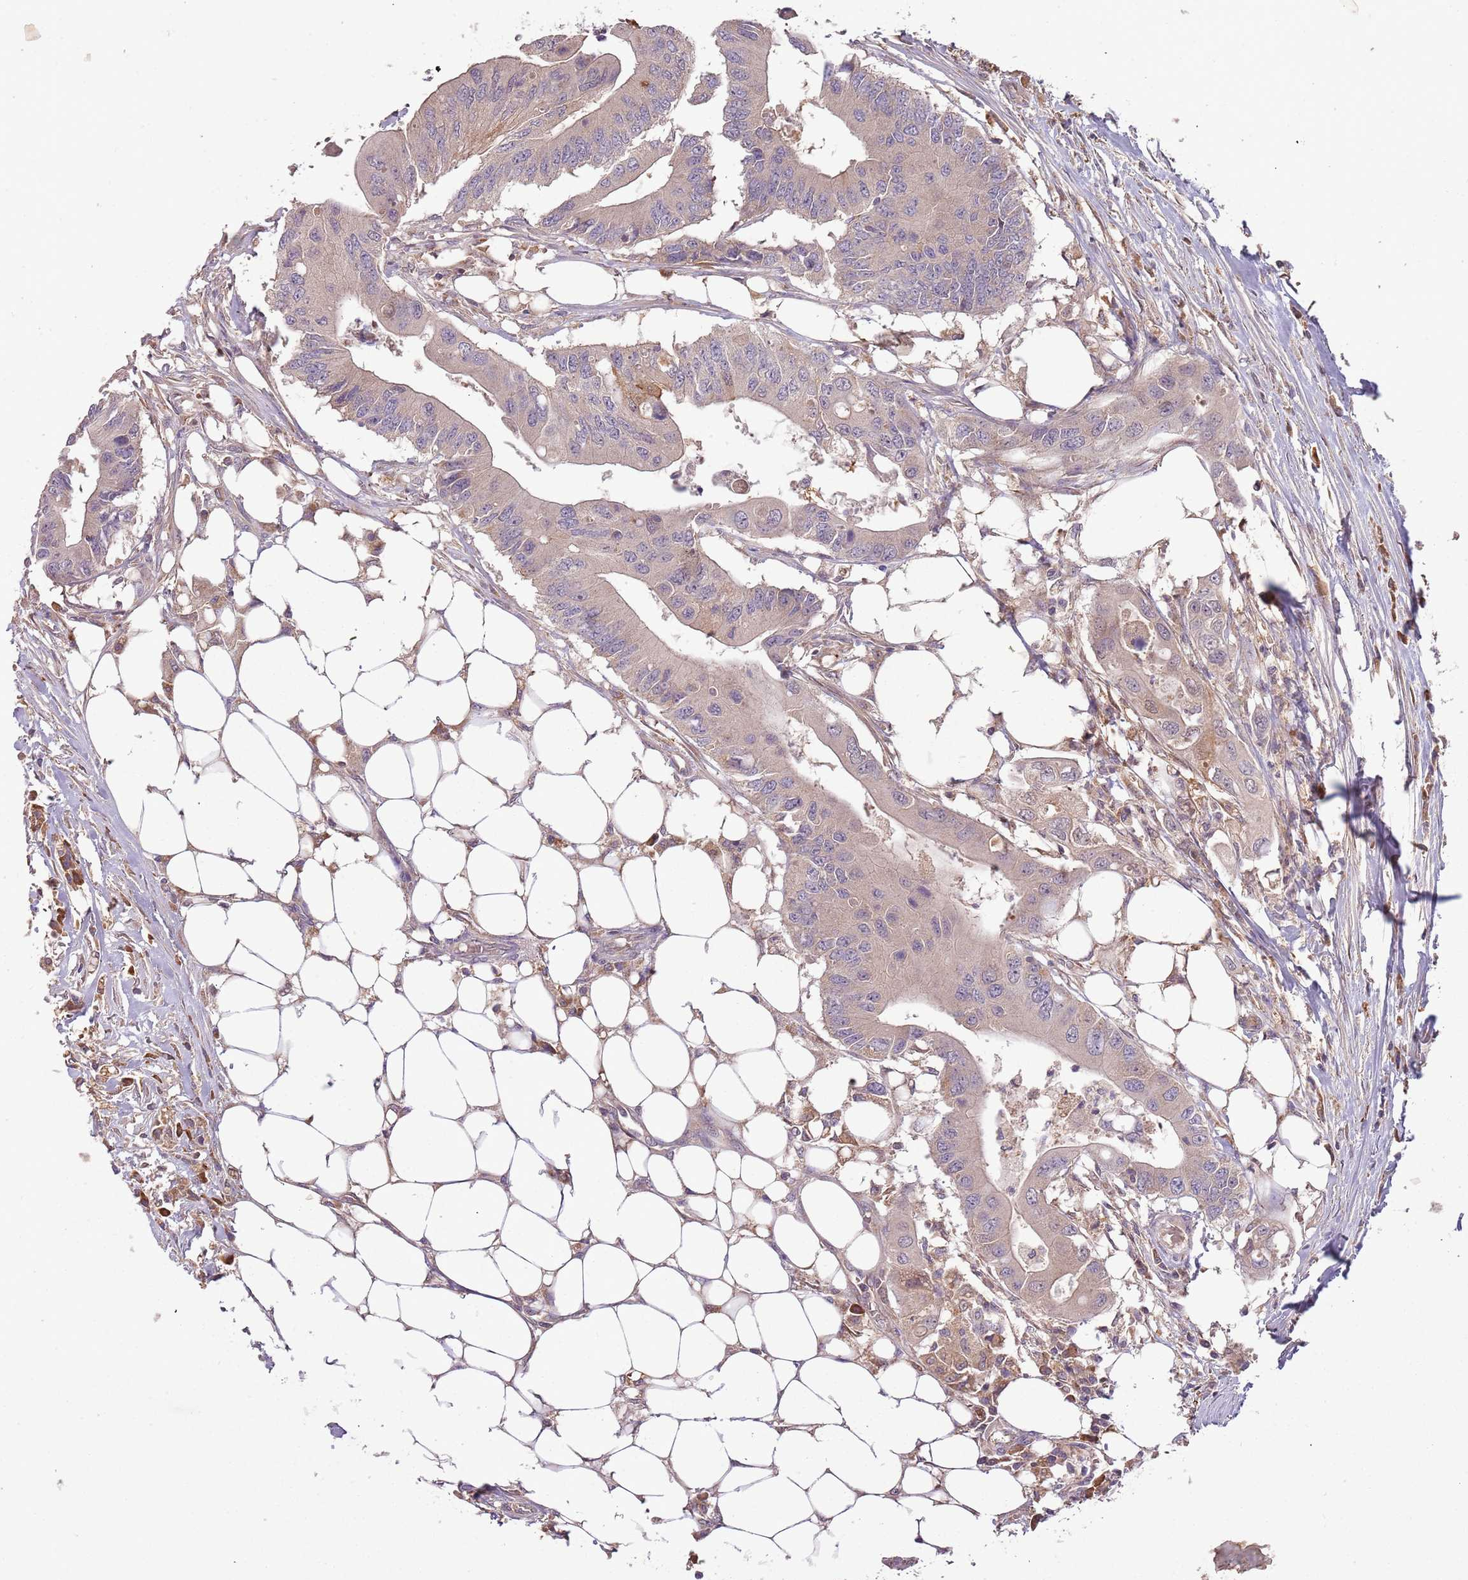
{"staining": {"intensity": "weak", "quantity": ">75%", "location": "cytoplasmic/membranous"}, "tissue": "colorectal cancer", "cell_type": "Tumor cells", "image_type": "cancer", "snomed": [{"axis": "morphology", "description": "Adenocarcinoma, NOS"}, {"axis": "topography", "description": "Colon"}], "caption": "A brown stain shows weak cytoplasmic/membranous staining of a protein in colorectal cancer tumor cells.", "gene": "FECH", "patient": {"sex": "male", "age": 71}}